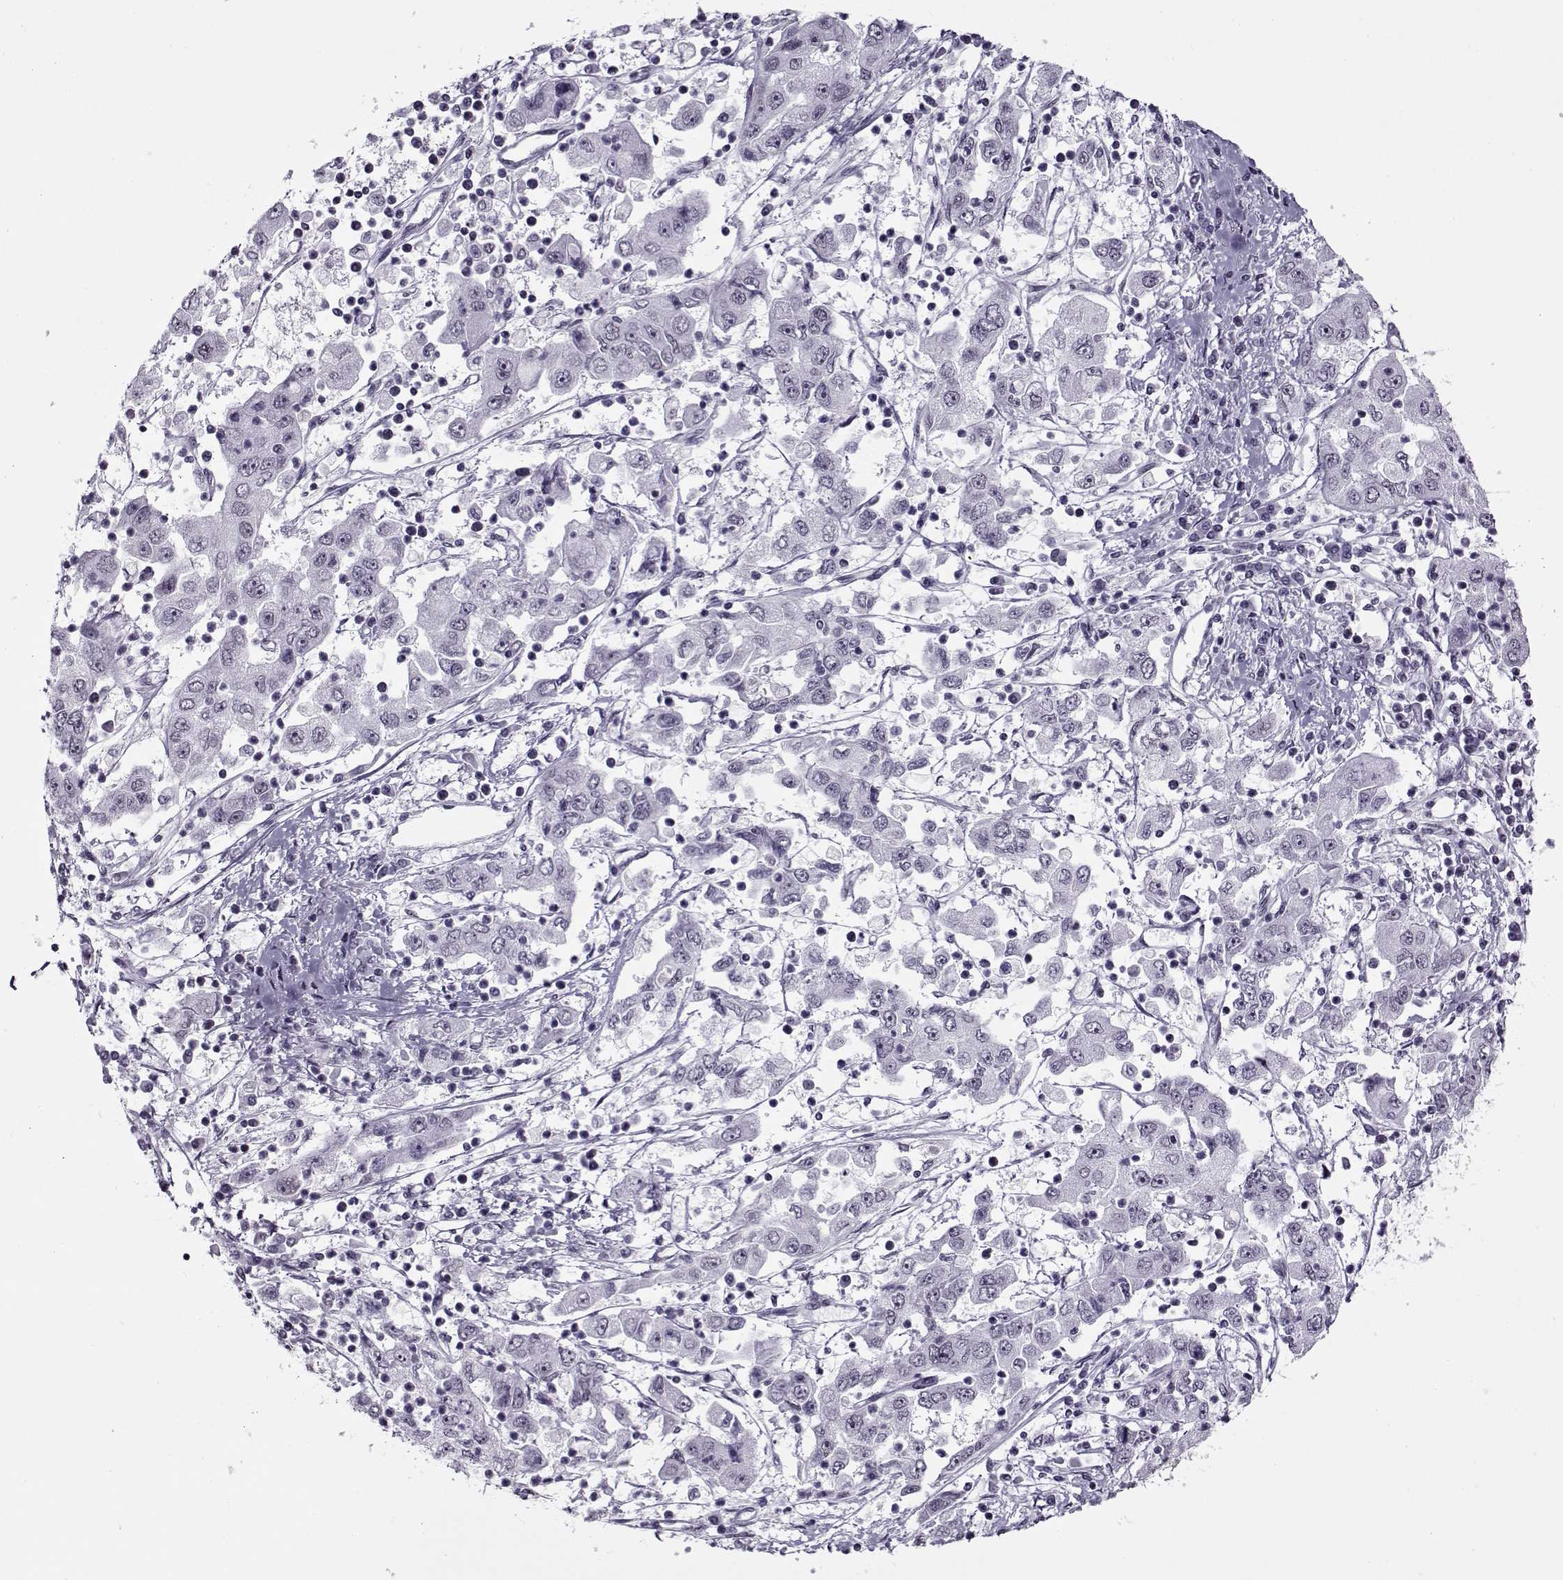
{"staining": {"intensity": "negative", "quantity": "none", "location": "none"}, "tissue": "cervical cancer", "cell_type": "Tumor cells", "image_type": "cancer", "snomed": [{"axis": "morphology", "description": "Squamous cell carcinoma, NOS"}, {"axis": "topography", "description": "Cervix"}], "caption": "This is an immunohistochemistry histopathology image of cervical cancer (squamous cell carcinoma). There is no expression in tumor cells.", "gene": "PRMT8", "patient": {"sex": "female", "age": 36}}